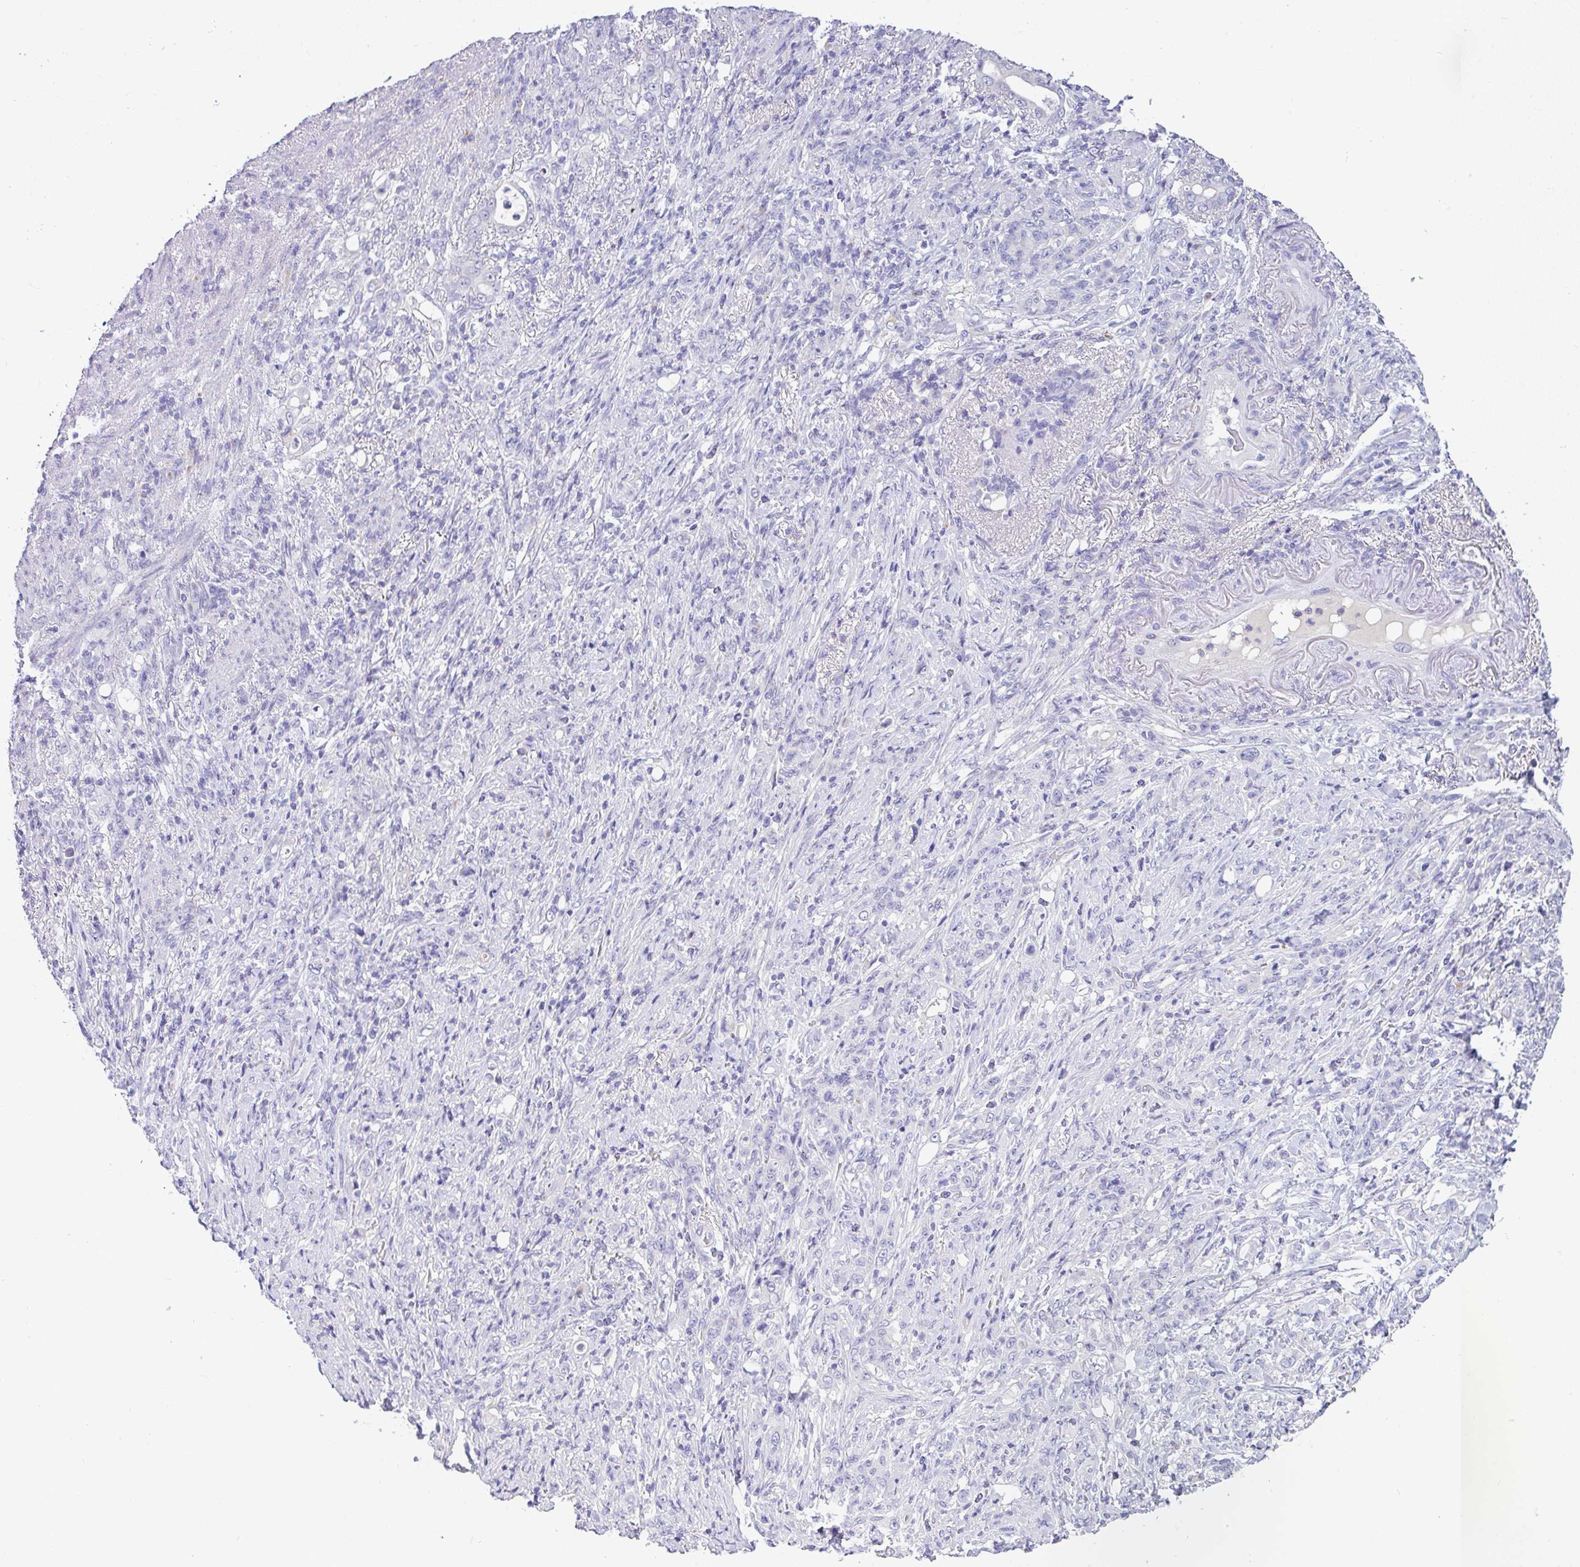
{"staining": {"intensity": "negative", "quantity": "none", "location": "none"}, "tissue": "stomach cancer", "cell_type": "Tumor cells", "image_type": "cancer", "snomed": [{"axis": "morphology", "description": "Normal tissue, NOS"}, {"axis": "morphology", "description": "Adenocarcinoma, NOS"}, {"axis": "topography", "description": "Stomach"}], "caption": "IHC photomicrograph of human adenocarcinoma (stomach) stained for a protein (brown), which demonstrates no staining in tumor cells.", "gene": "SERPINE3", "patient": {"sex": "female", "age": 79}}